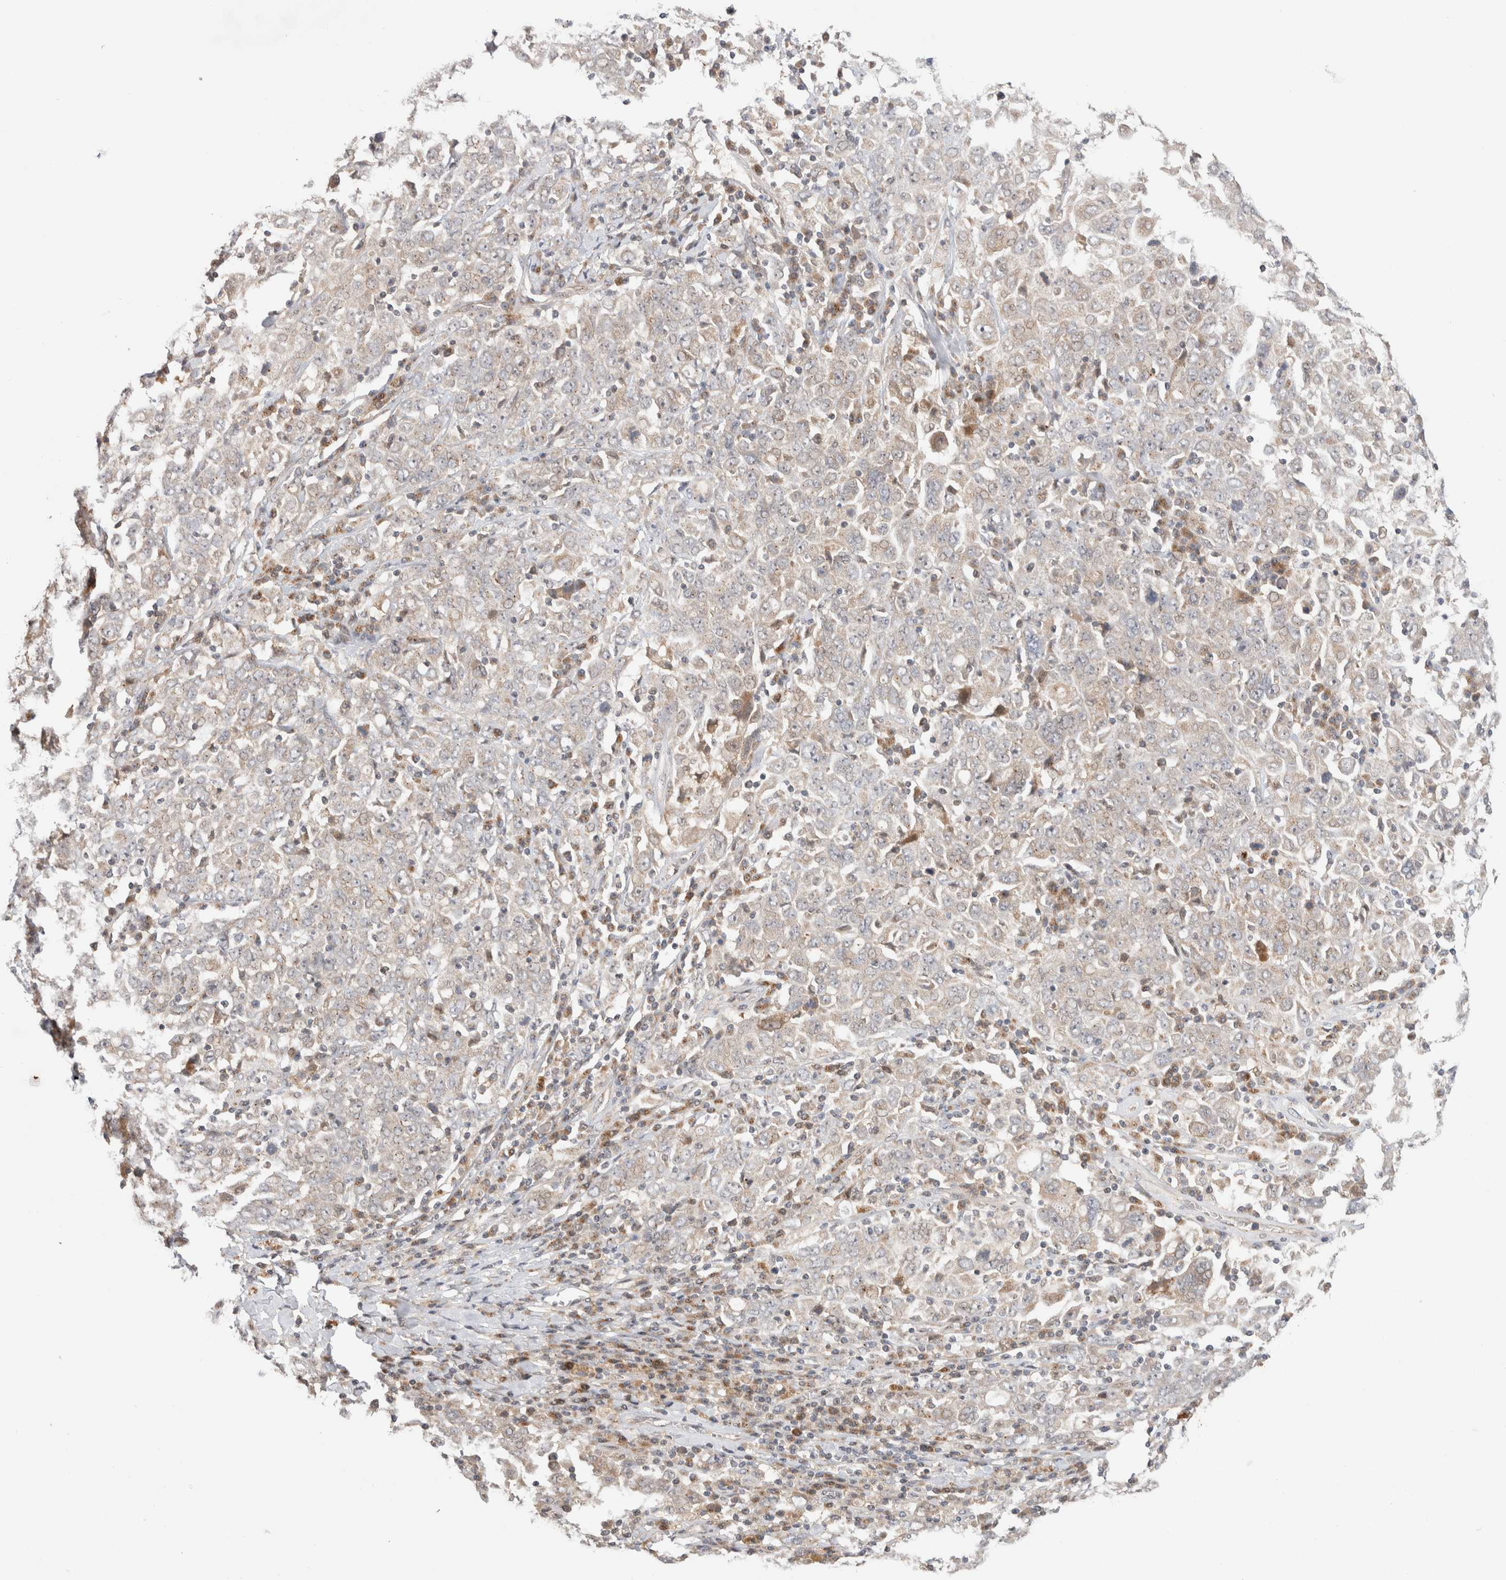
{"staining": {"intensity": "moderate", "quantity": "<25%", "location": "cytoplasmic/membranous"}, "tissue": "ovarian cancer", "cell_type": "Tumor cells", "image_type": "cancer", "snomed": [{"axis": "morphology", "description": "Carcinoma, endometroid"}, {"axis": "topography", "description": "Ovary"}], "caption": "Tumor cells show low levels of moderate cytoplasmic/membranous positivity in approximately <25% of cells in human ovarian cancer (endometroid carcinoma).", "gene": "SLC29A1", "patient": {"sex": "female", "age": 62}}